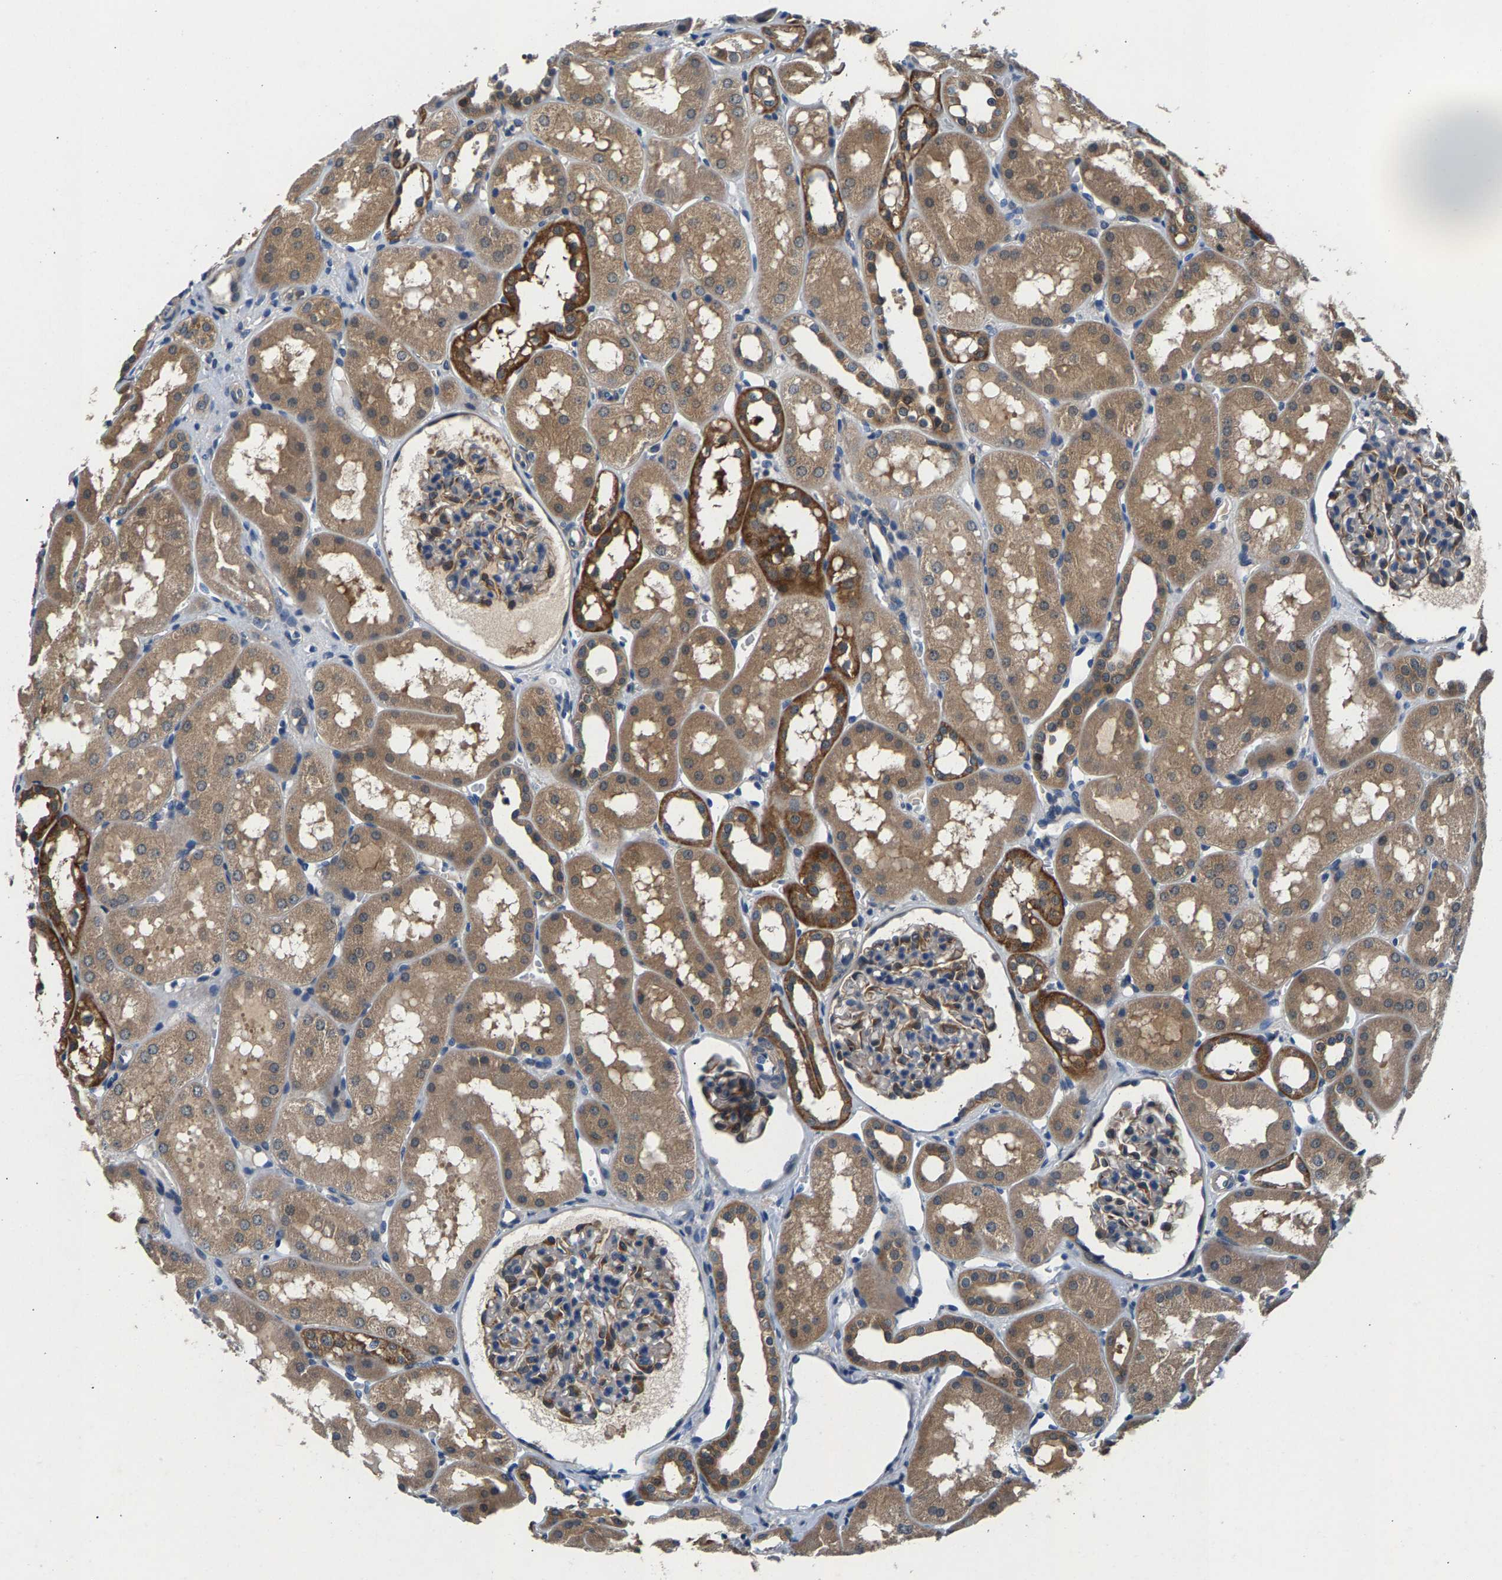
{"staining": {"intensity": "moderate", "quantity": "<25%", "location": "cytoplasmic/membranous"}, "tissue": "kidney", "cell_type": "Cells in glomeruli", "image_type": "normal", "snomed": [{"axis": "morphology", "description": "Normal tissue, NOS"}, {"axis": "topography", "description": "Kidney"}, {"axis": "topography", "description": "Urinary bladder"}], "caption": "Immunohistochemistry image of benign kidney stained for a protein (brown), which exhibits low levels of moderate cytoplasmic/membranous positivity in about <25% of cells in glomeruli.", "gene": "NT5C", "patient": {"sex": "male", "age": 16}}